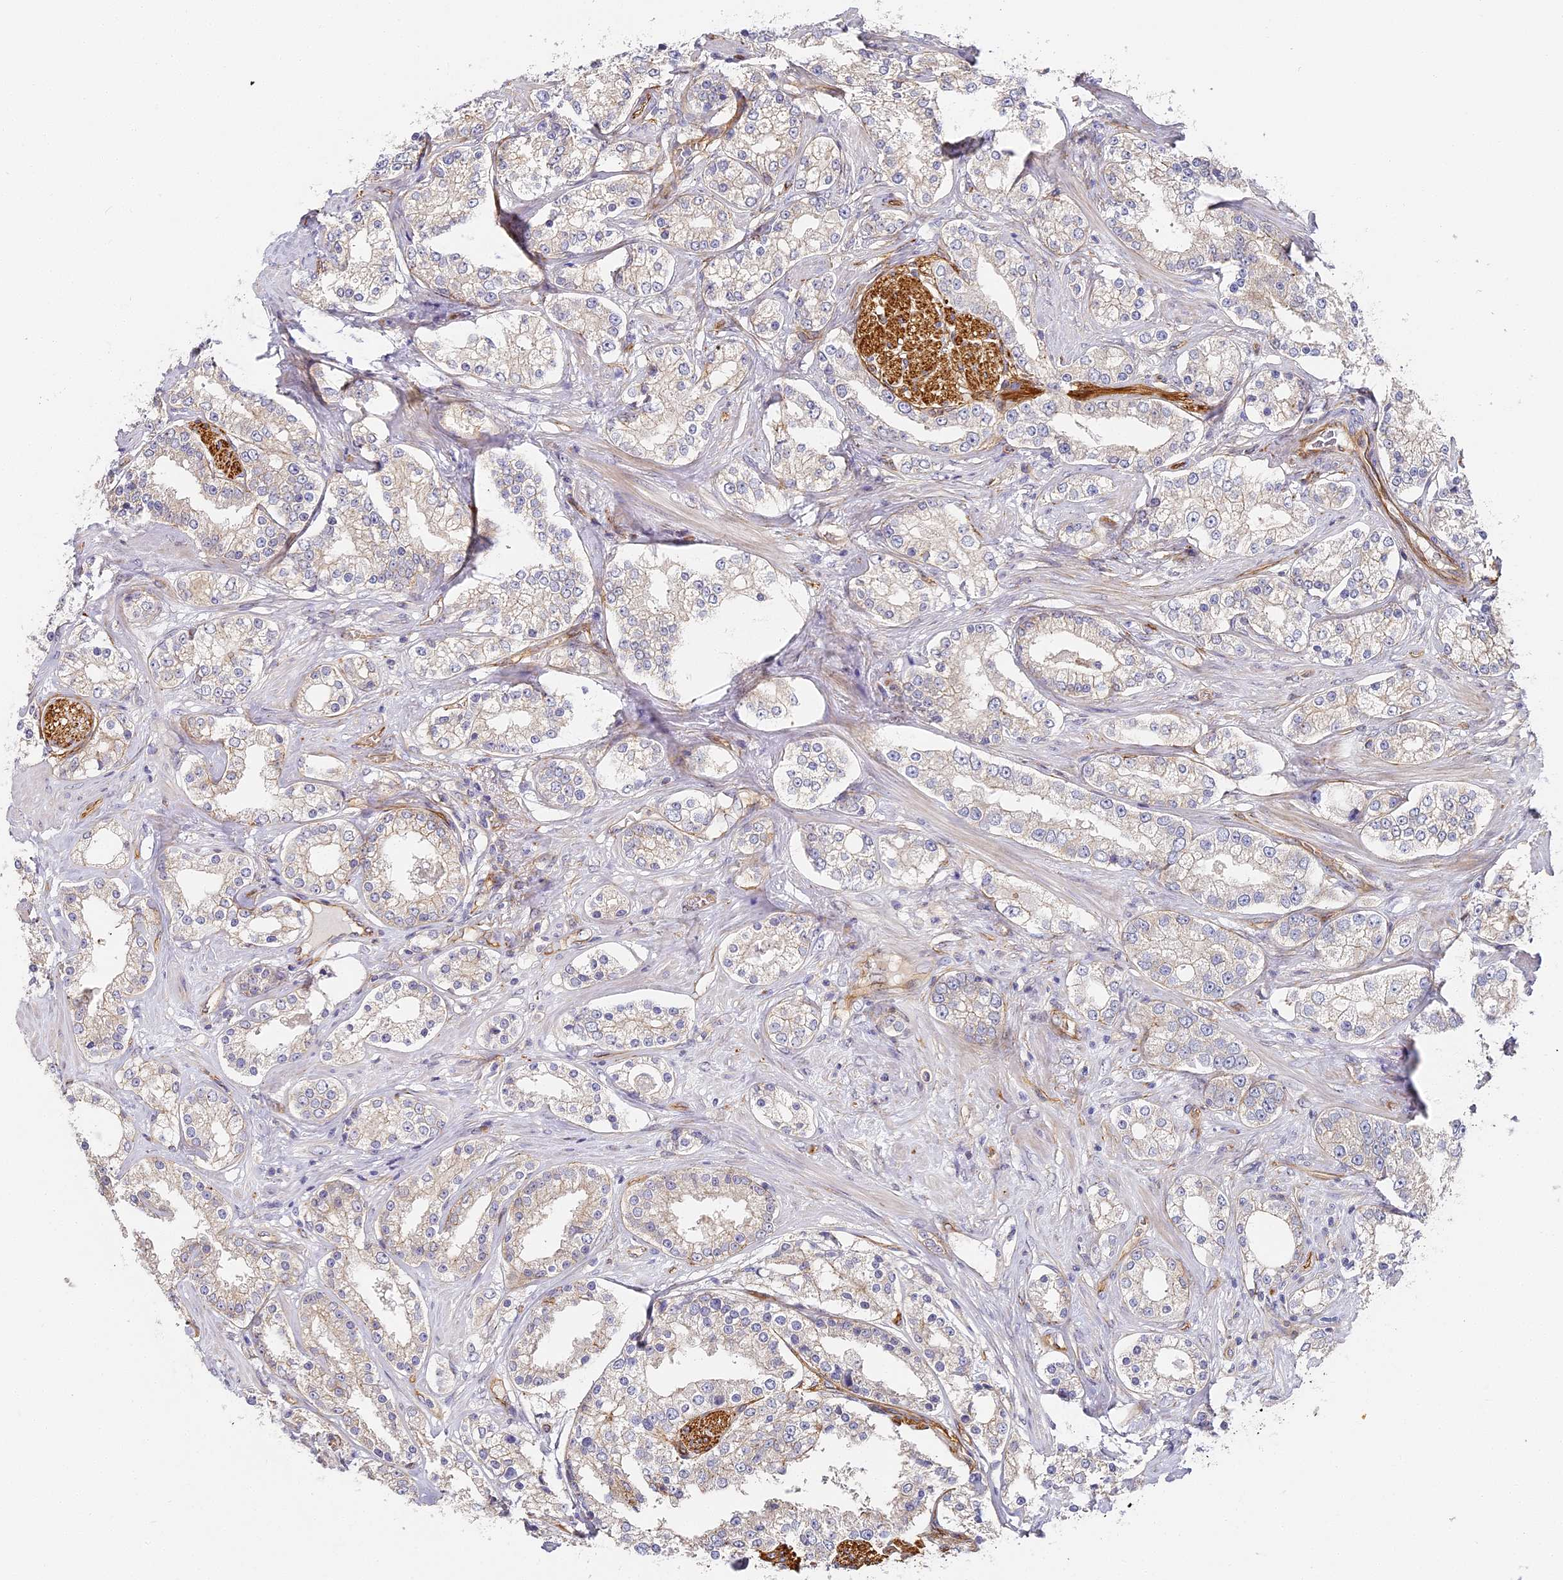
{"staining": {"intensity": "weak", "quantity": "<25%", "location": "cytoplasmic/membranous"}, "tissue": "prostate cancer", "cell_type": "Tumor cells", "image_type": "cancer", "snomed": [{"axis": "morphology", "description": "Normal tissue, NOS"}, {"axis": "morphology", "description": "Adenocarcinoma, High grade"}, {"axis": "topography", "description": "Prostate"}], "caption": "Immunohistochemistry (IHC) micrograph of prostate adenocarcinoma (high-grade) stained for a protein (brown), which exhibits no positivity in tumor cells.", "gene": "CCDC30", "patient": {"sex": "male", "age": 83}}